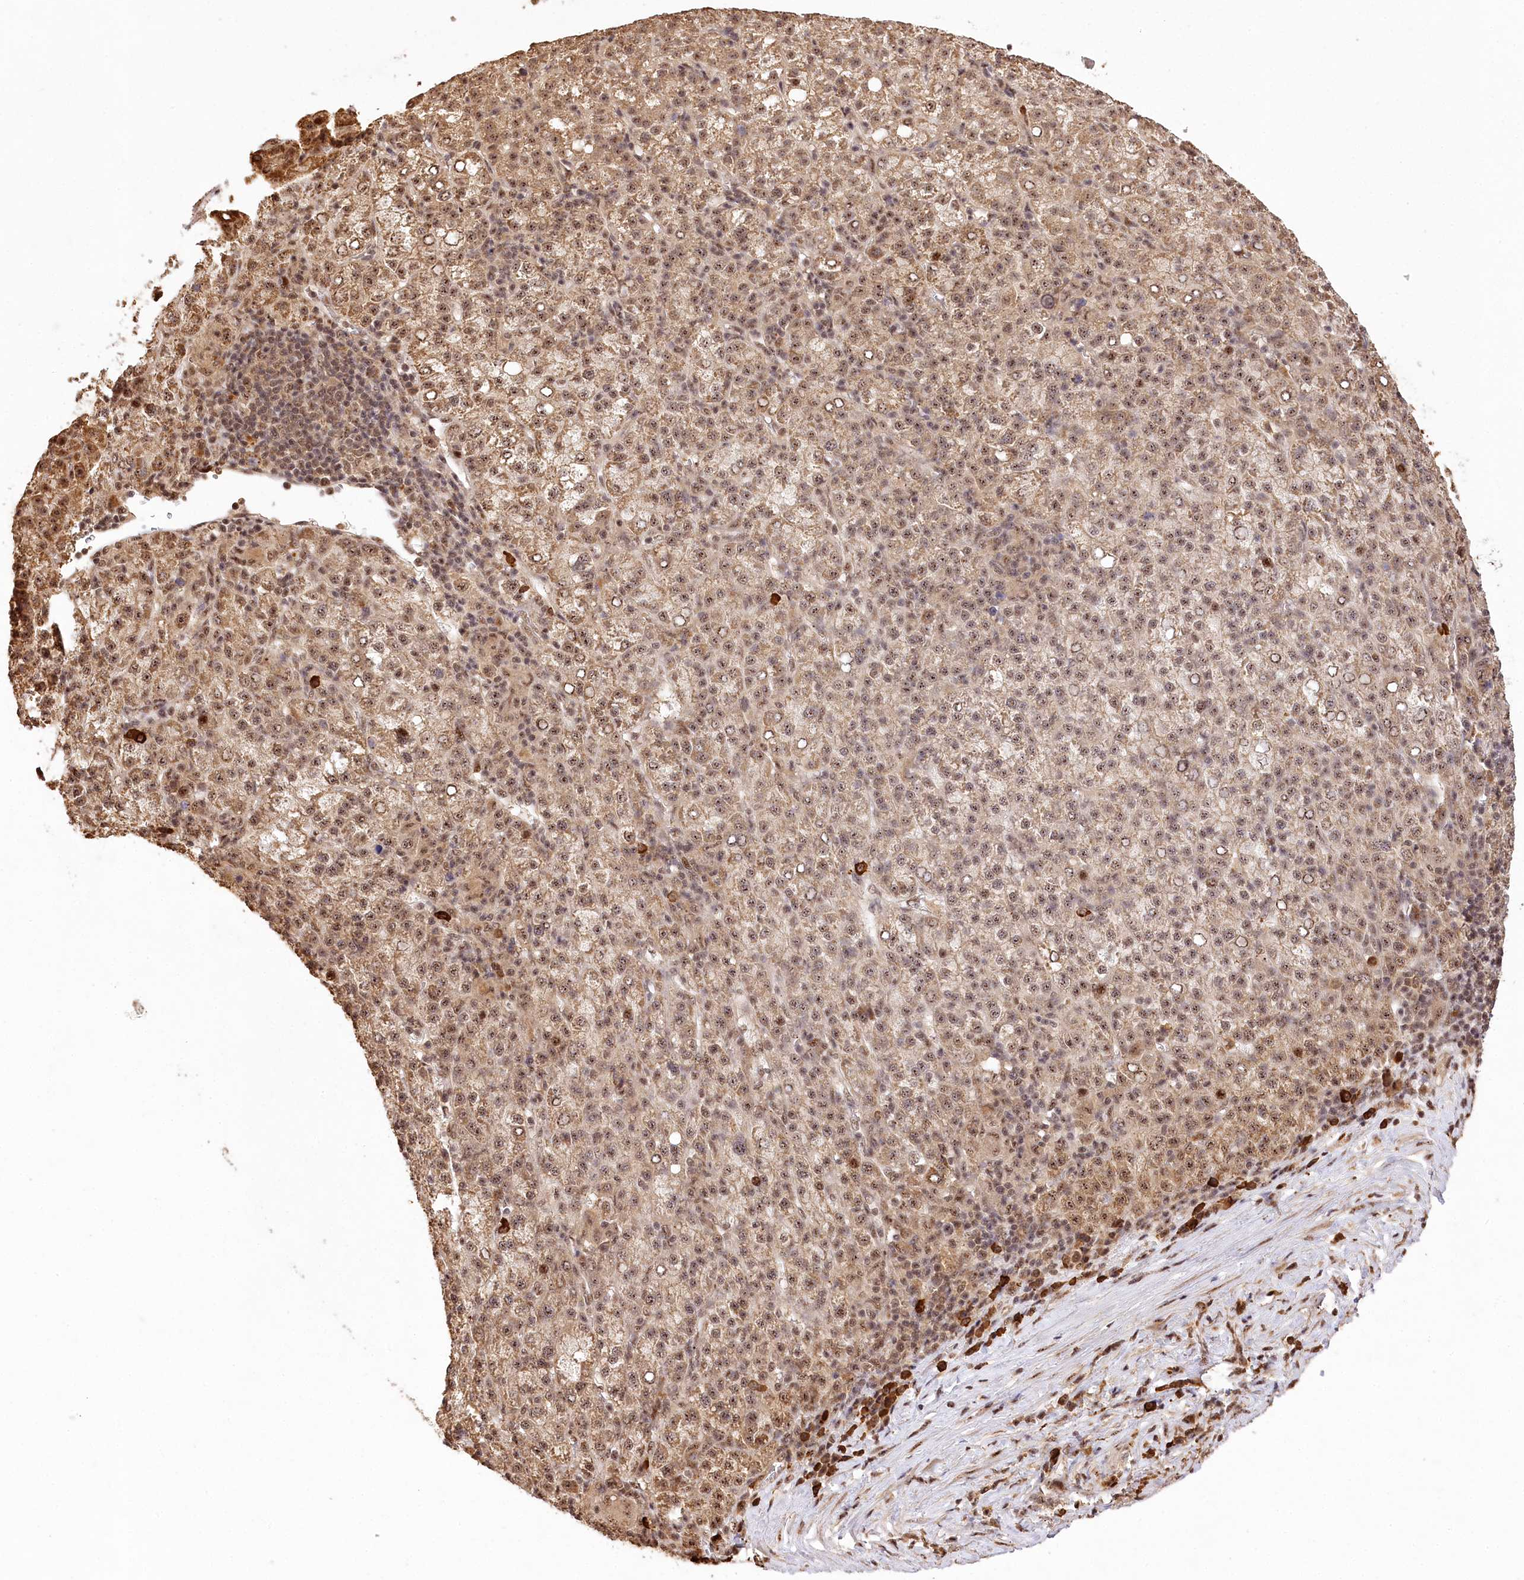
{"staining": {"intensity": "weak", "quantity": ">75%", "location": "cytoplasmic/membranous,nuclear"}, "tissue": "liver cancer", "cell_type": "Tumor cells", "image_type": "cancer", "snomed": [{"axis": "morphology", "description": "Carcinoma, Hepatocellular, NOS"}, {"axis": "topography", "description": "Liver"}], "caption": "Immunohistochemical staining of human liver hepatocellular carcinoma displays weak cytoplasmic/membranous and nuclear protein expression in about >75% of tumor cells.", "gene": "PYROXD1", "patient": {"sex": "female", "age": 58}}